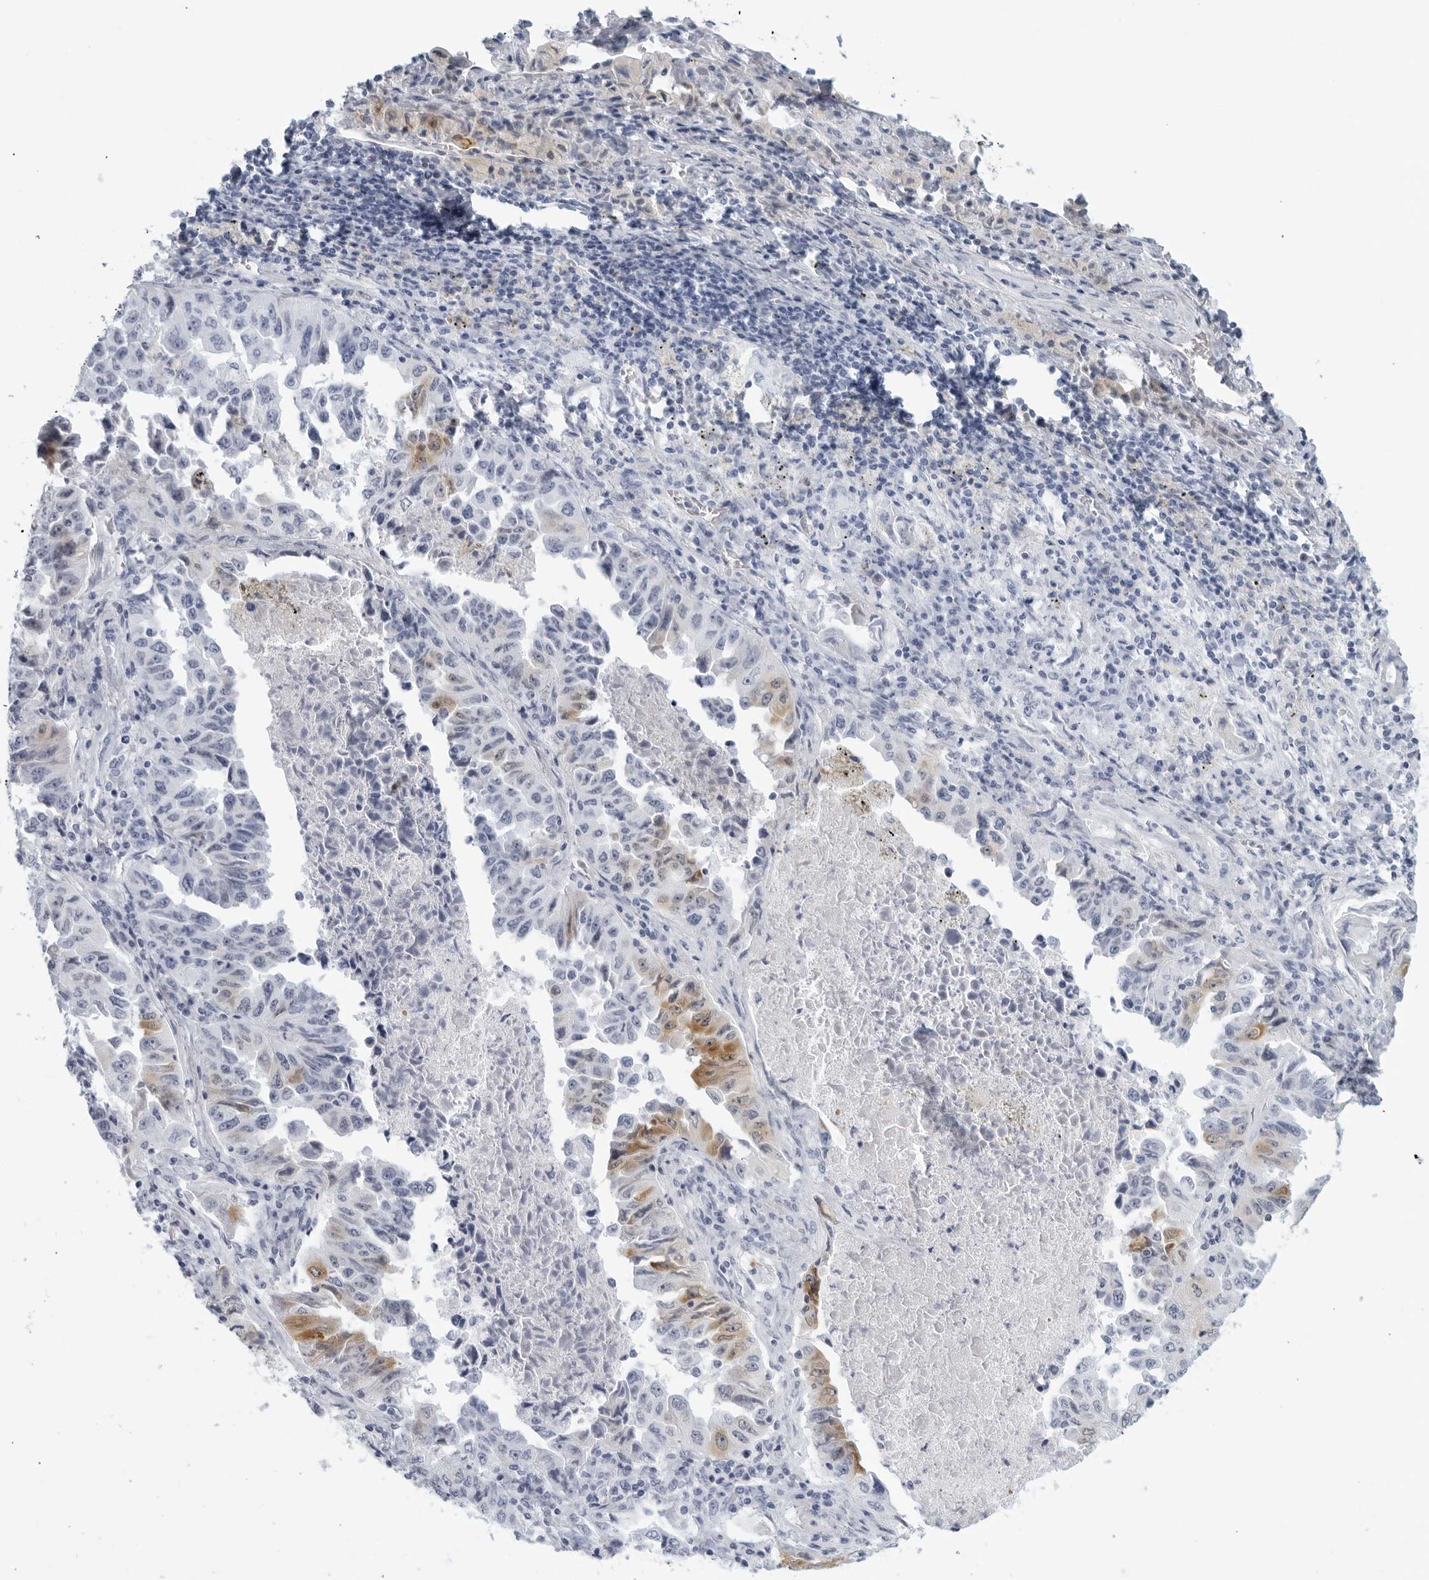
{"staining": {"intensity": "moderate", "quantity": "<25%", "location": "cytoplasmic/membranous"}, "tissue": "lung cancer", "cell_type": "Tumor cells", "image_type": "cancer", "snomed": [{"axis": "morphology", "description": "Adenocarcinoma, NOS"}, {"axis": "topography", "description": "Lung"}], "caption": "Protein expression by immunohistochemistry (IHC) exhibits moderate cytoplasmic/membranous expression in about <25% of tumor cells in adenocarcinoma (lung).", "gene": "FGG", "patient": {"sex": "female", "age": 51}}